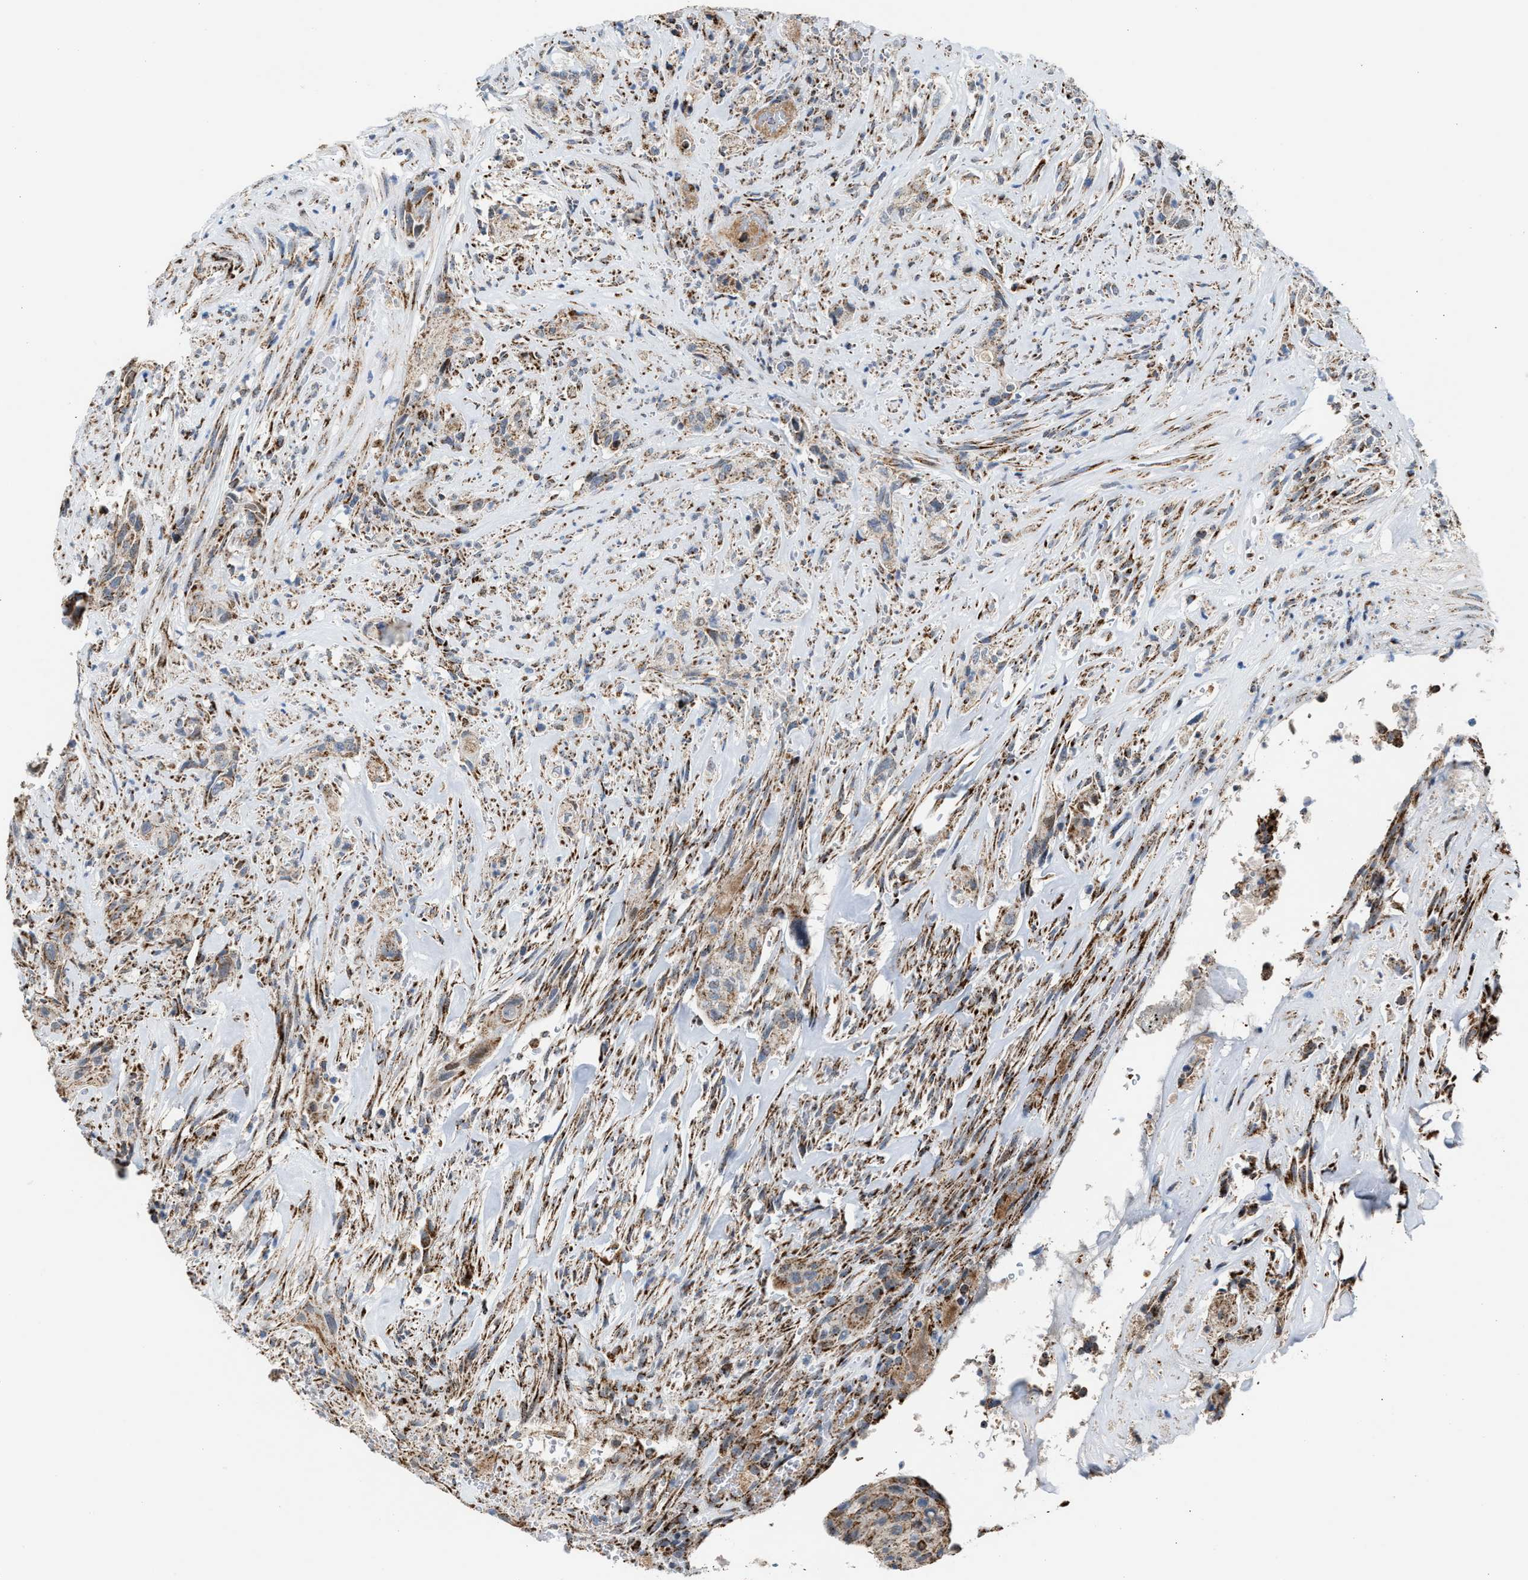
{"staining": {"intensity": "moderate", "quantity": ">75%", "location": "cytoplasmic/membranous"}, "tissue": "urothelial cancer", "cell_type": "Tumor cells", "image_type": "cancer", "snomed": [{"axis": "morphology", "description": "Urothelial carcinoma, Low grade"}, {"axis": "morphology", "description": "Urothelial carcinoma, High grade"}, {"axis": "topography", "description": "Urinary bladder"}], "caption": "The photomicrograph displays a brown stain indicating the presence of a protein in the cytoplasmic/membranous of tumor cells in urothelial cancer.", "gene": "PMPCA", "patient": {"sex": "male", "age": 35}}